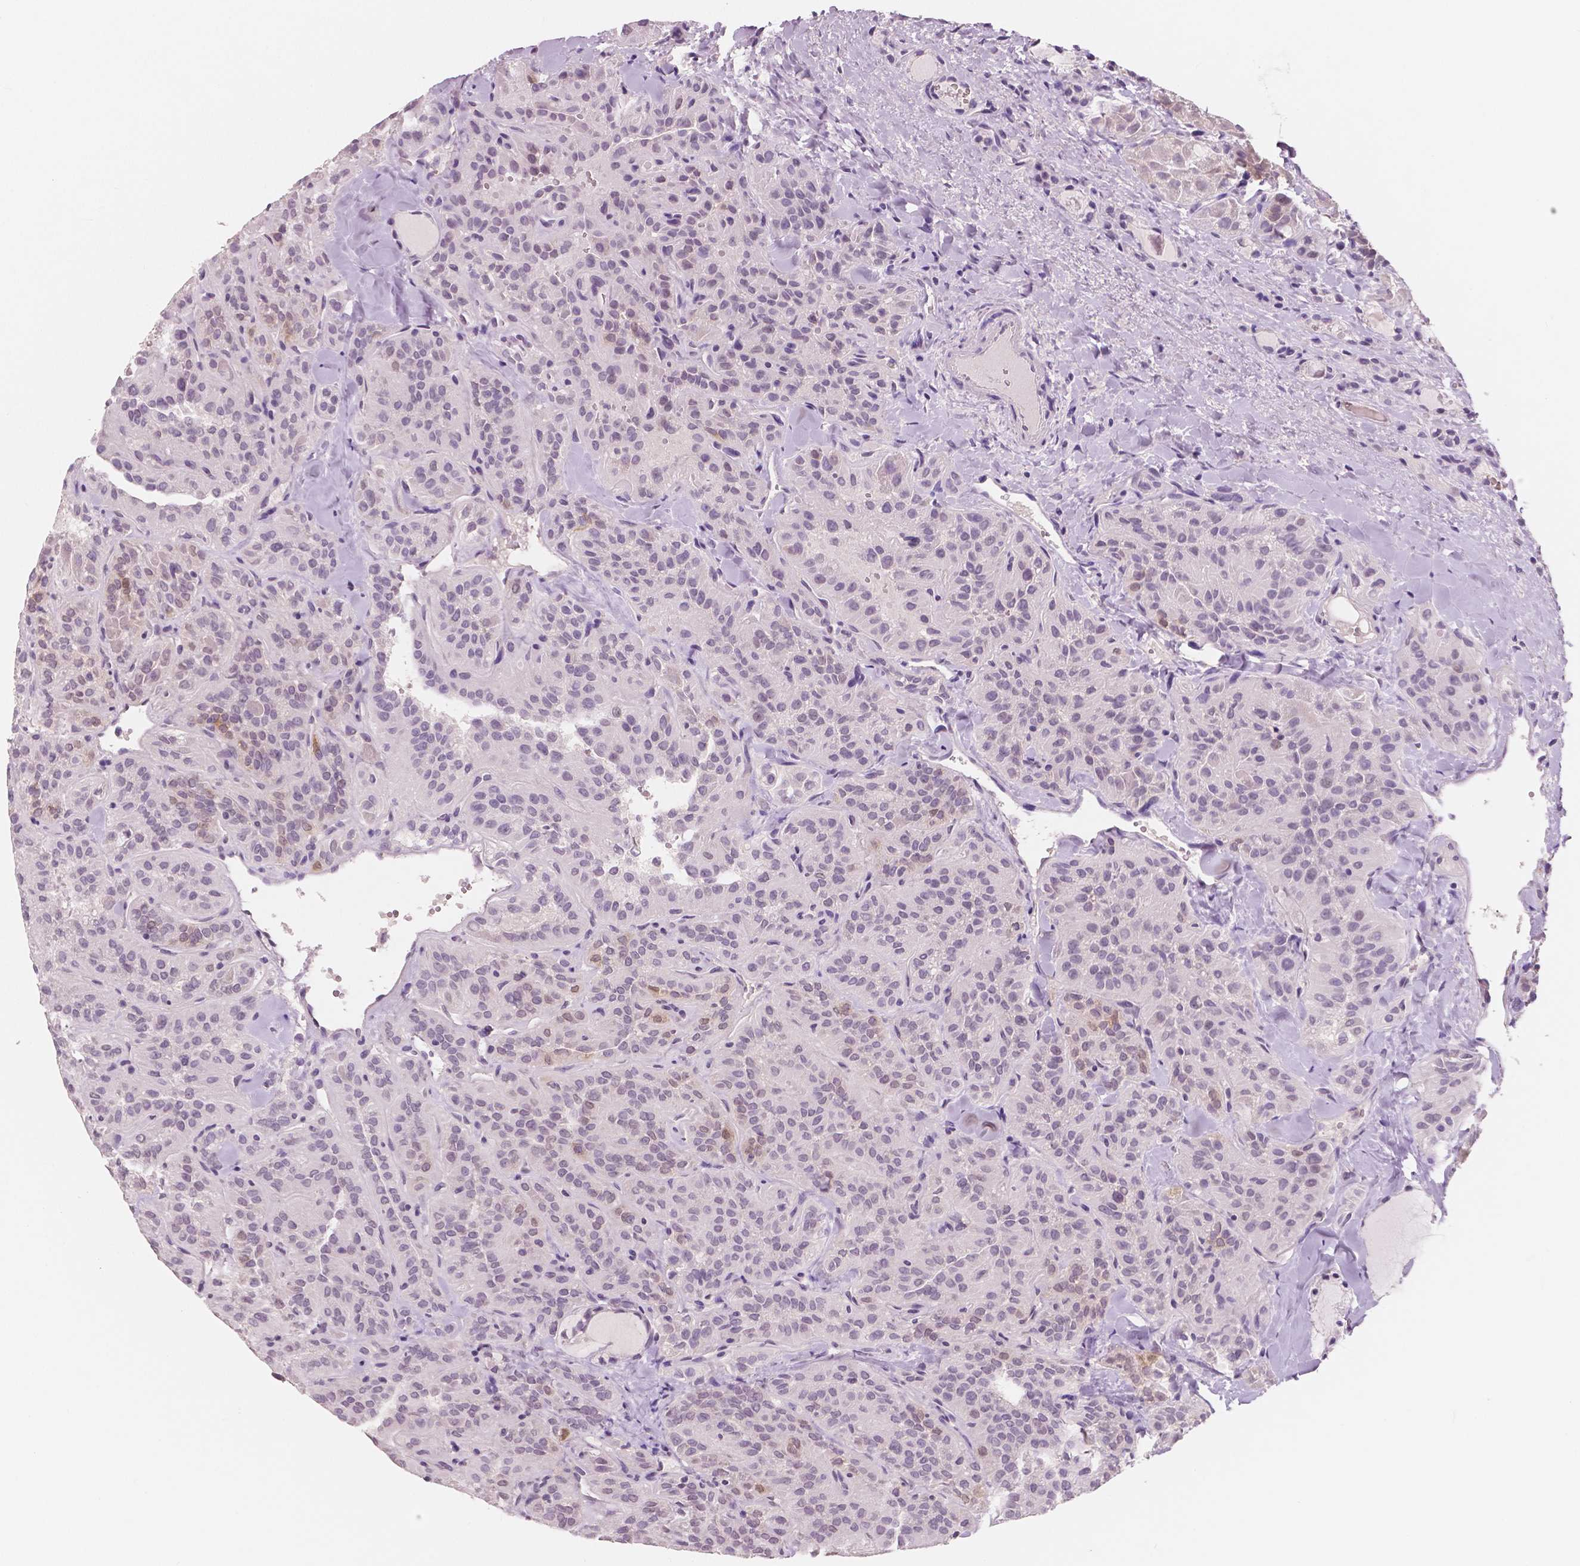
{"staining": {"intensity": "moderate", "quantity": "<25%", "location": "nuclear"}, "tissue": "thyroid cancer", "cell_type": "Tumor cells", "image_type": "cancer", "snomed": [{"axis": "morphology", "description": "Papillary adenocarcinoma, NOS"}, {"axis": "topography", "description": "Thyroid gland"}], "caption": "Thyroid cancer stained with DAB immunohistochemistry (IHC) exhibits low levels of moderate nuclear staining in about <25% of tumor cells.", "gene": "NECAB1", "patient": {"sex": "female", "age": 45}}